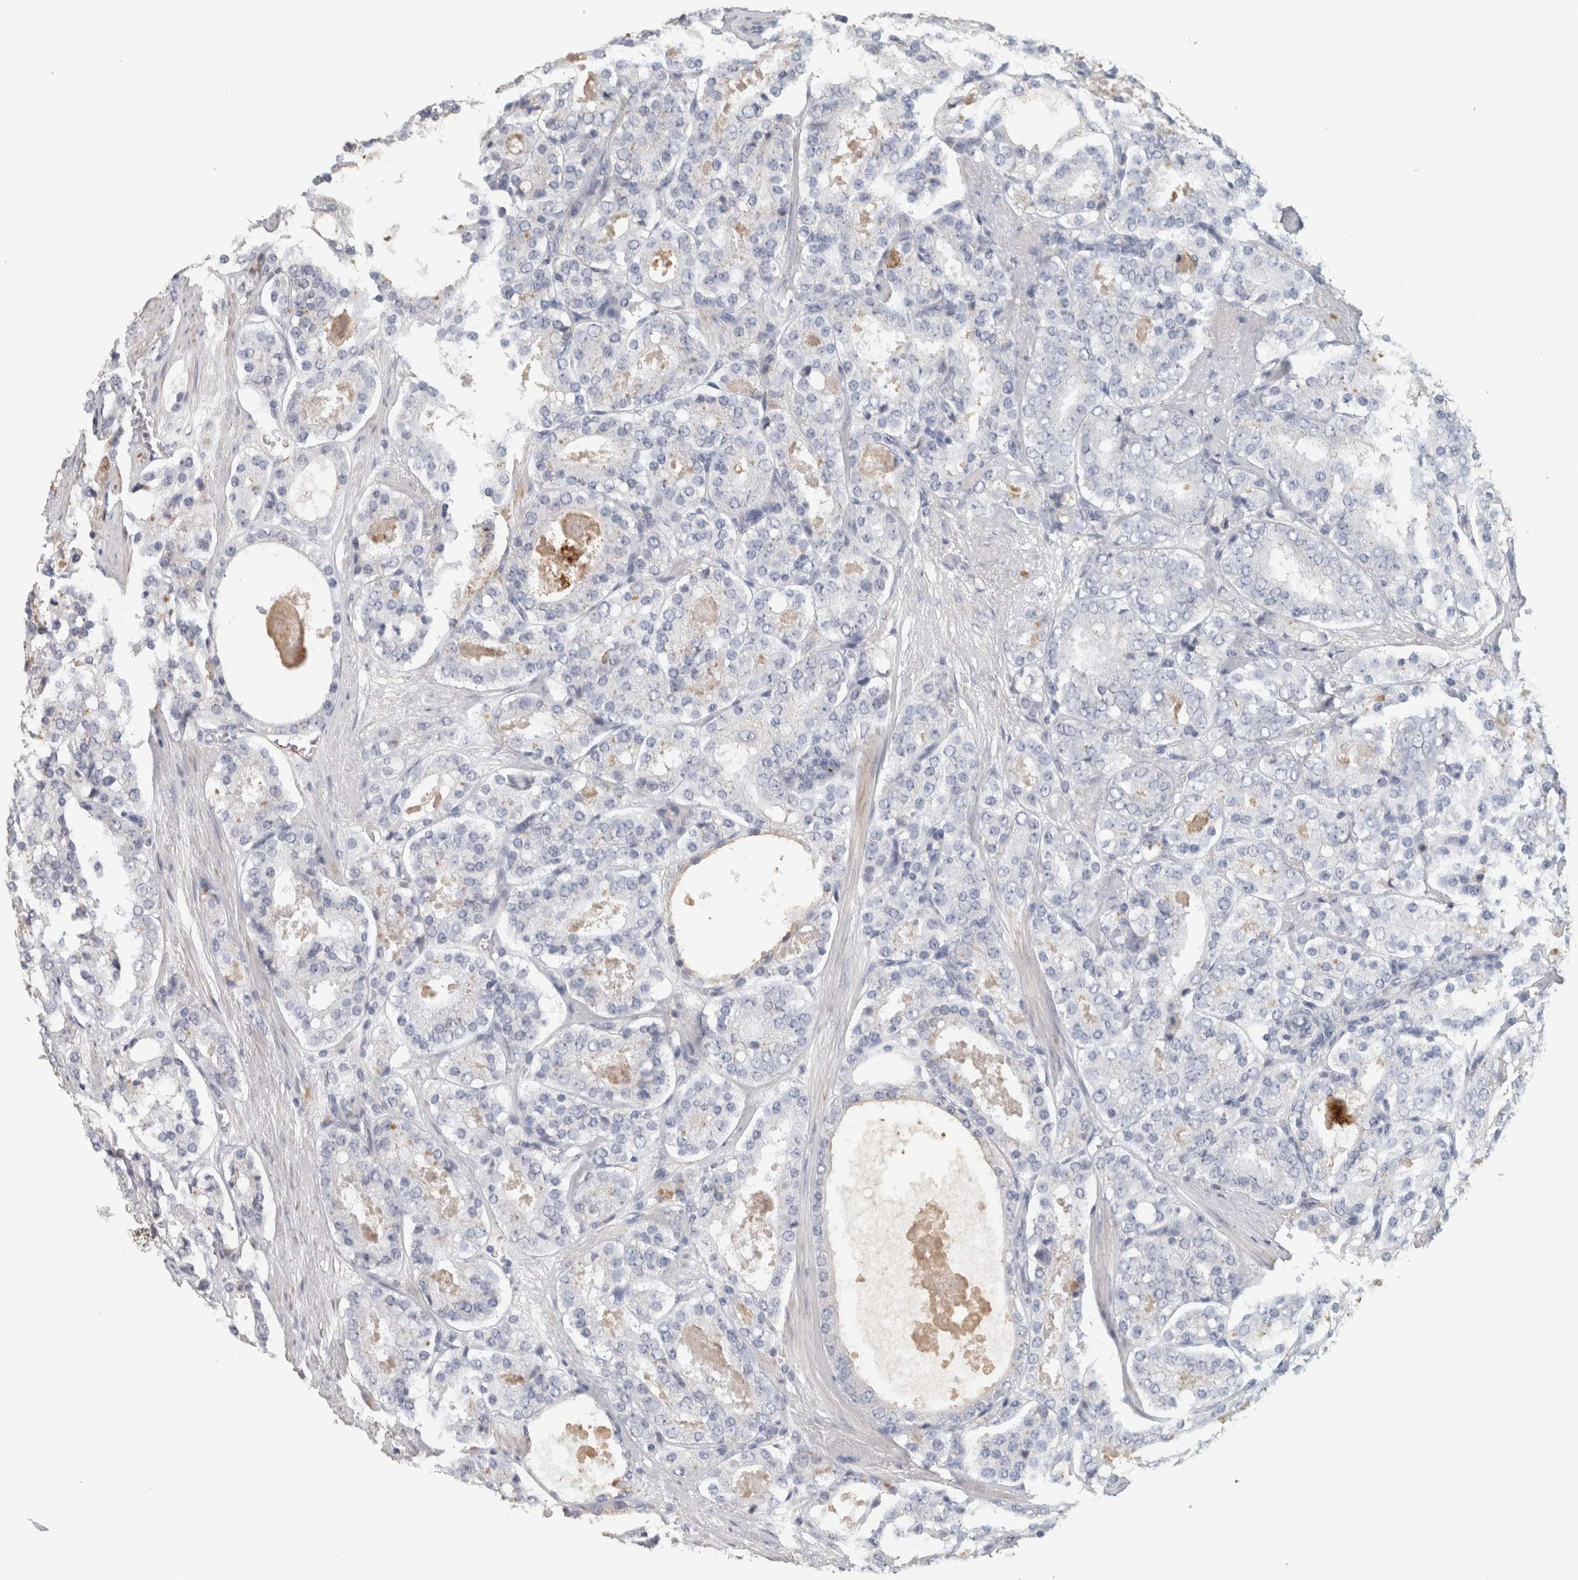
{"staining": {"intensity": "negative", "quantity": "none", "location": "none"}, "tissue": "prostate cancer", "cell_type": "Tumor cells", "image_type": "cancer", "snomed": [{"axis": "morphology", "description": "Adenocarcinoma, High grade"}, {"axis": "topography", "description": "Prostate"}], "caption": "An IHC micrograph of prostate cancer (adenocarcinoma (high-grade)) is shown. There is no staining in tumor cells of prostate cancer (adenocarcinoma (high-grade)).", "gene": "CD36", "patient": {"sex": "male", "age": 65}}